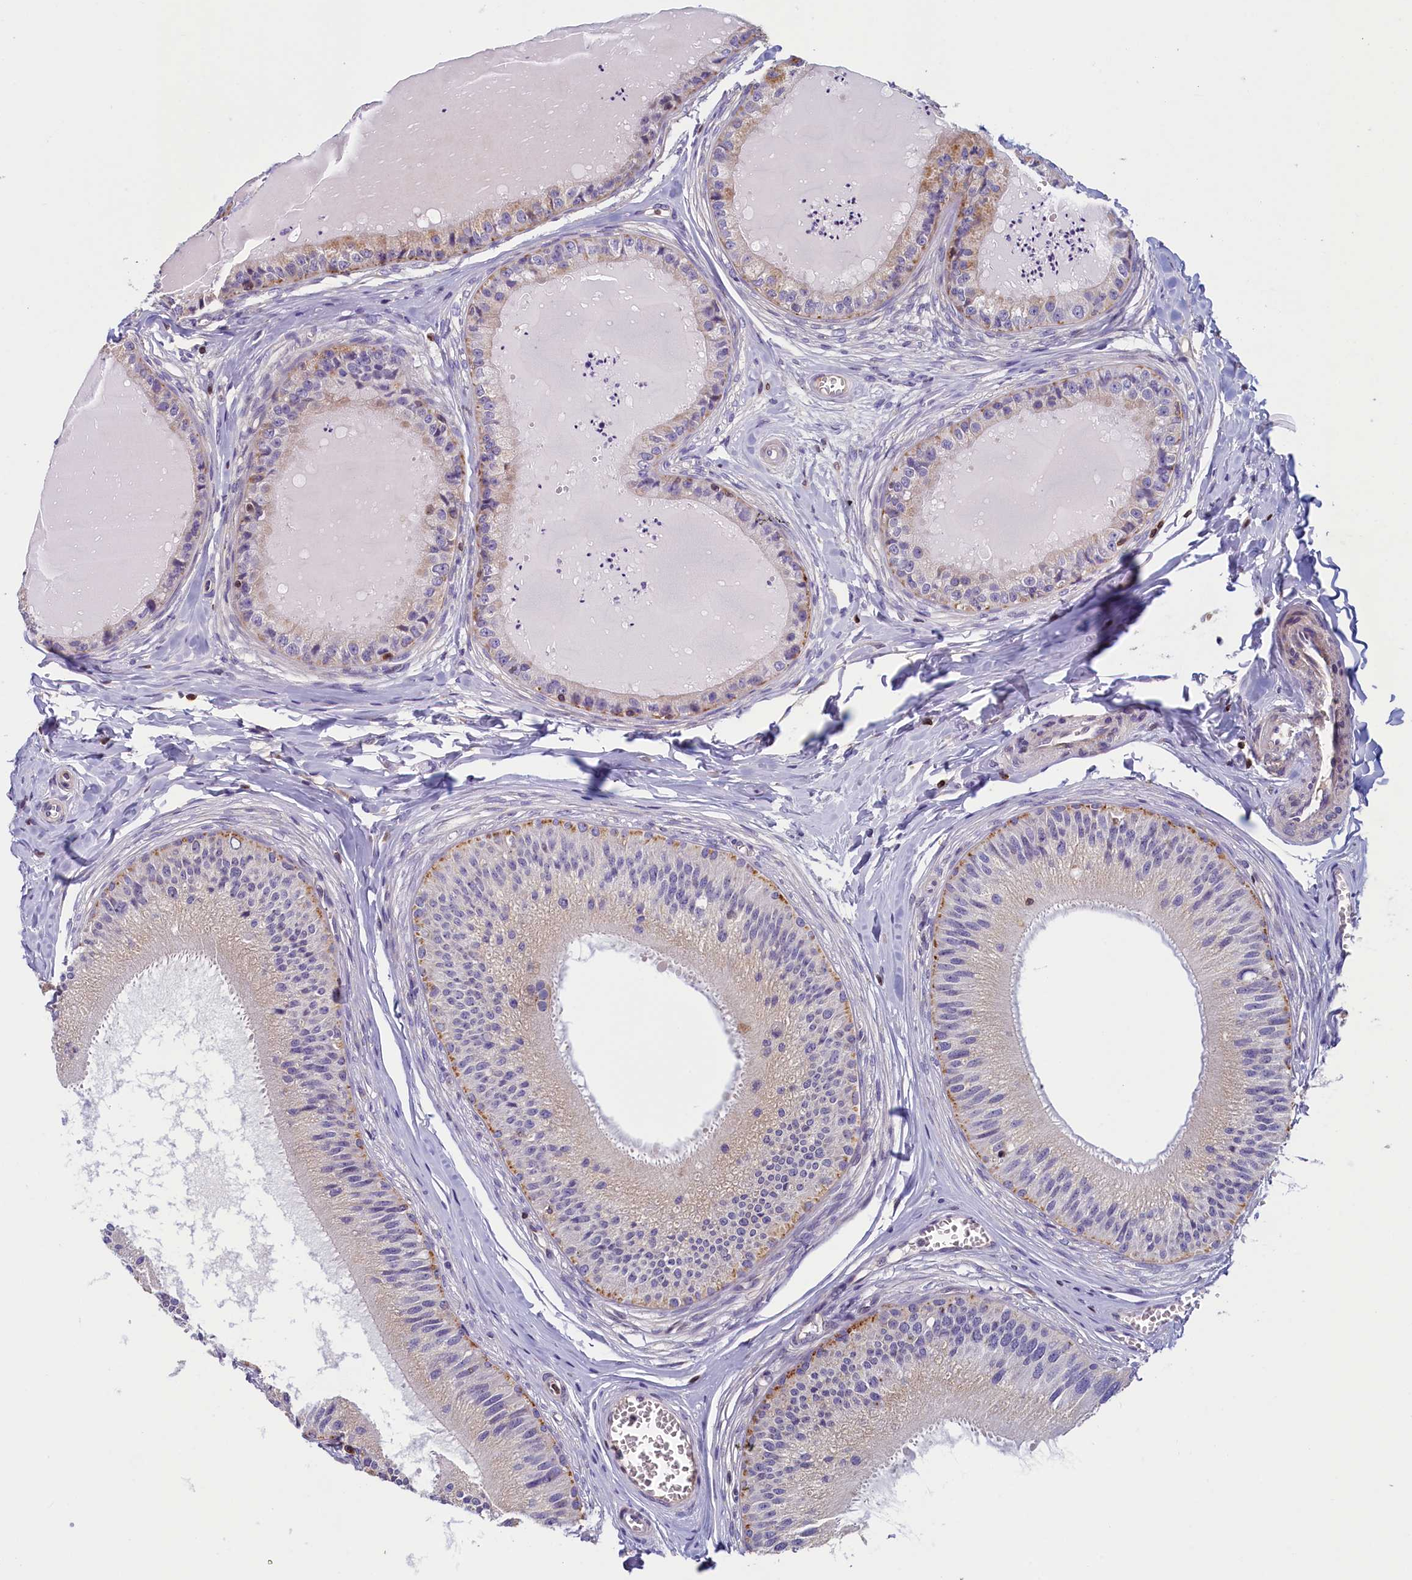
{"staining": {"intensity": "weak", "quantity": "25%-75%", "location": "cytoplasmic/membranous"}, "tissue": "epididymis", "cell_type": "Glandular cells", "image_type": "normal", "snomed": [{"axis": "morphology", "description": "Normal tissue, NOS"}, {"axis": "topography", "description": "Epididymis"}], "caption": "A photomicrograph showing weak cytoplasmic/membranous staining in approximately 25%-75% of glandular cells in unremarkable epididymis, as visualized by brown immunohistochemical staining.", "gene": "TRAF3IP3", "patient": {"sex": "male", "age": 31}}